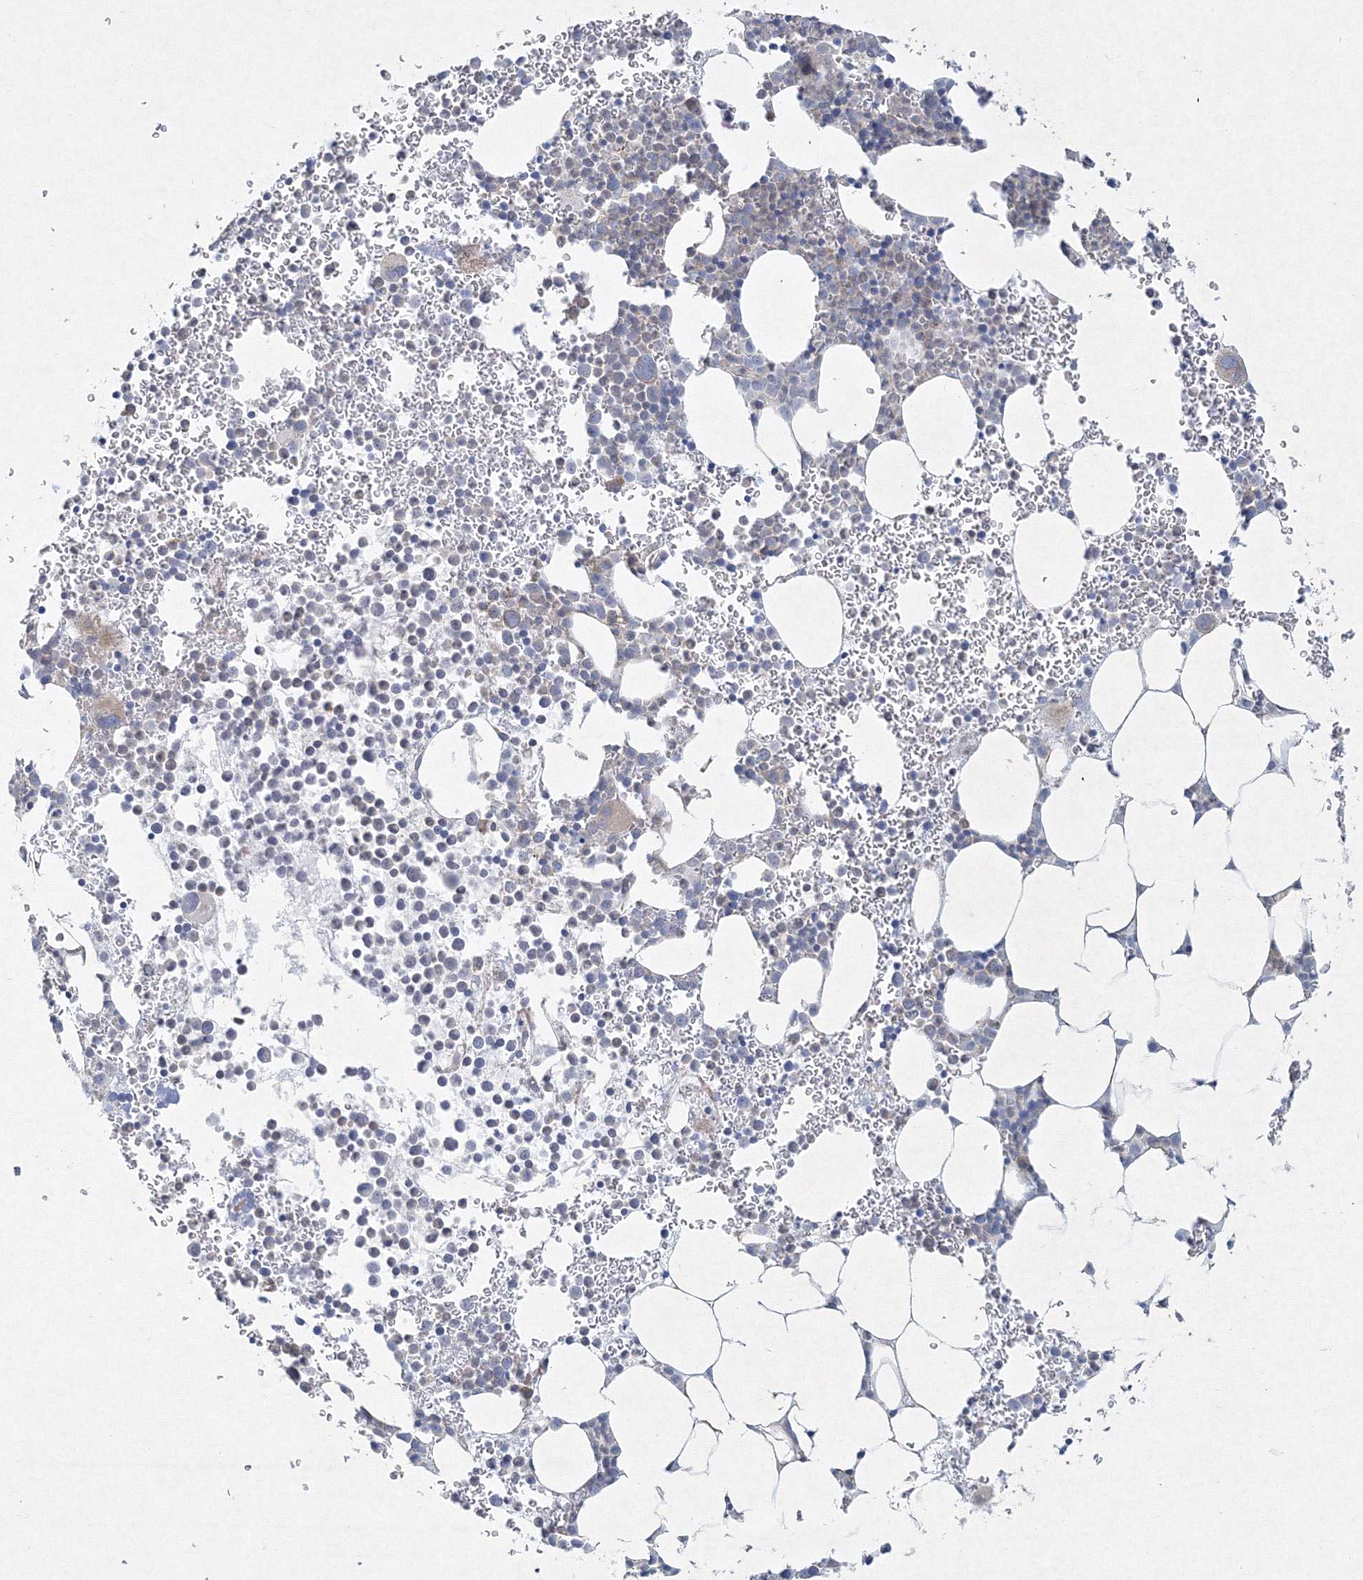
{"staining": {"intensity": "negative", "quantity": "none", "location": "none"}, "tissue": "bone marrow", "cell_type": "Hematopoietic cells", "image_type": "normal", "snomed": [{"axis": "morphology", "description": "Normal tissue, NOS"}, {"axis": "topography", "description": "Bone marrow"}], "caption": "Immunohistochemical staining of benign bone marrow shows no significant expression in hematopoietic cells.", "gene": "WDR49", "patient": {"sex": "female", "age": 78}}